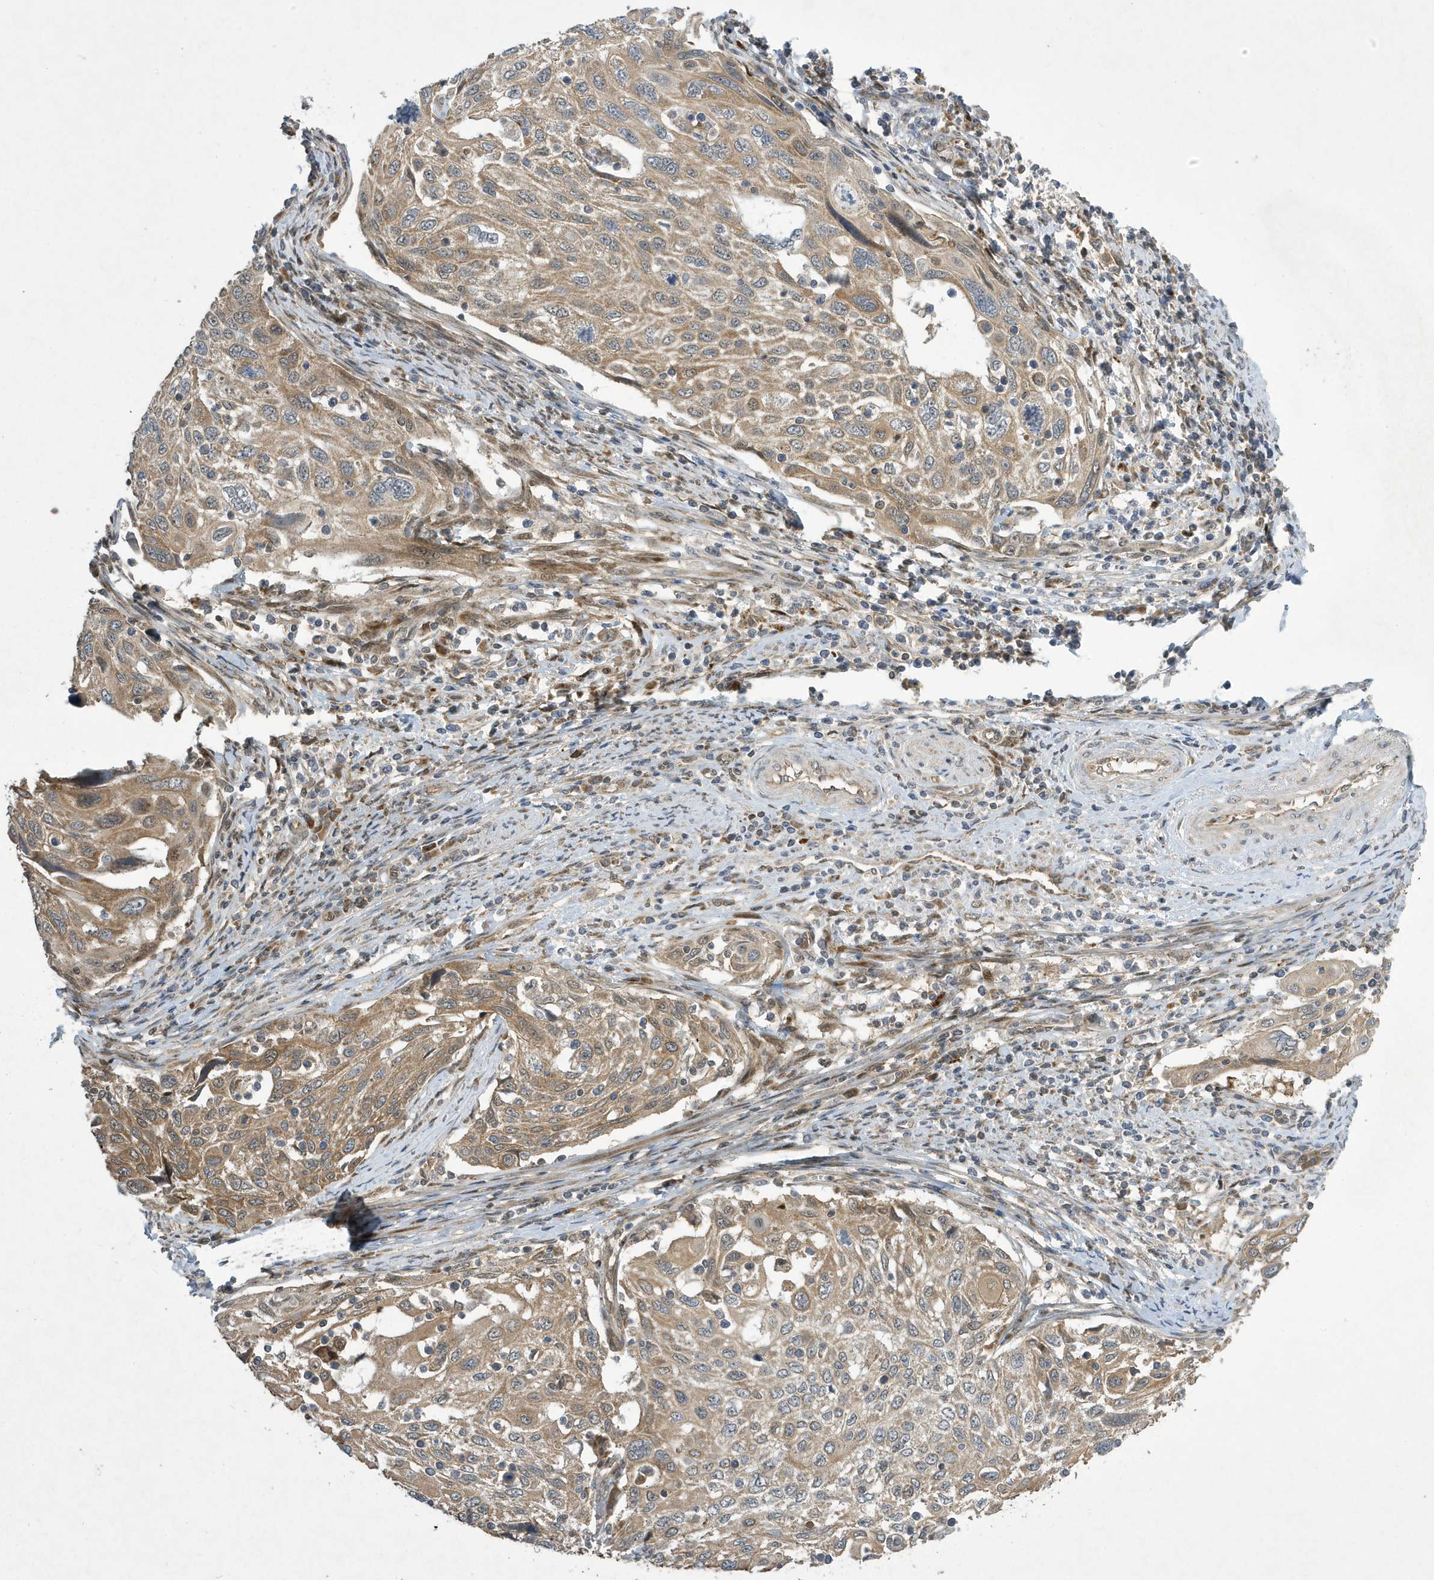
{"staining": {"intensity": "moderate", "quantity": "25%-75%", "location": "cytoplasmic/membranous"}, "tissue": "cervical cancer", "cell_type": "Tumor cells", "image_type": "cancer", "snomed": [{"axis": "morphology", "description": "Squamous cell carcinoma, NOS"}, {"axis": "topography", "description": "Cervix"}], "caption": "A histopathology image showing moderate cytoplasmic/membranous staining in about 25%-75% of tumor cells in squamous cell carcinoma (cervical), as visualized by brown immunohistochemical staining.", "gene": "NCOA7", "patient": {"sex": "female", "age": 70}}